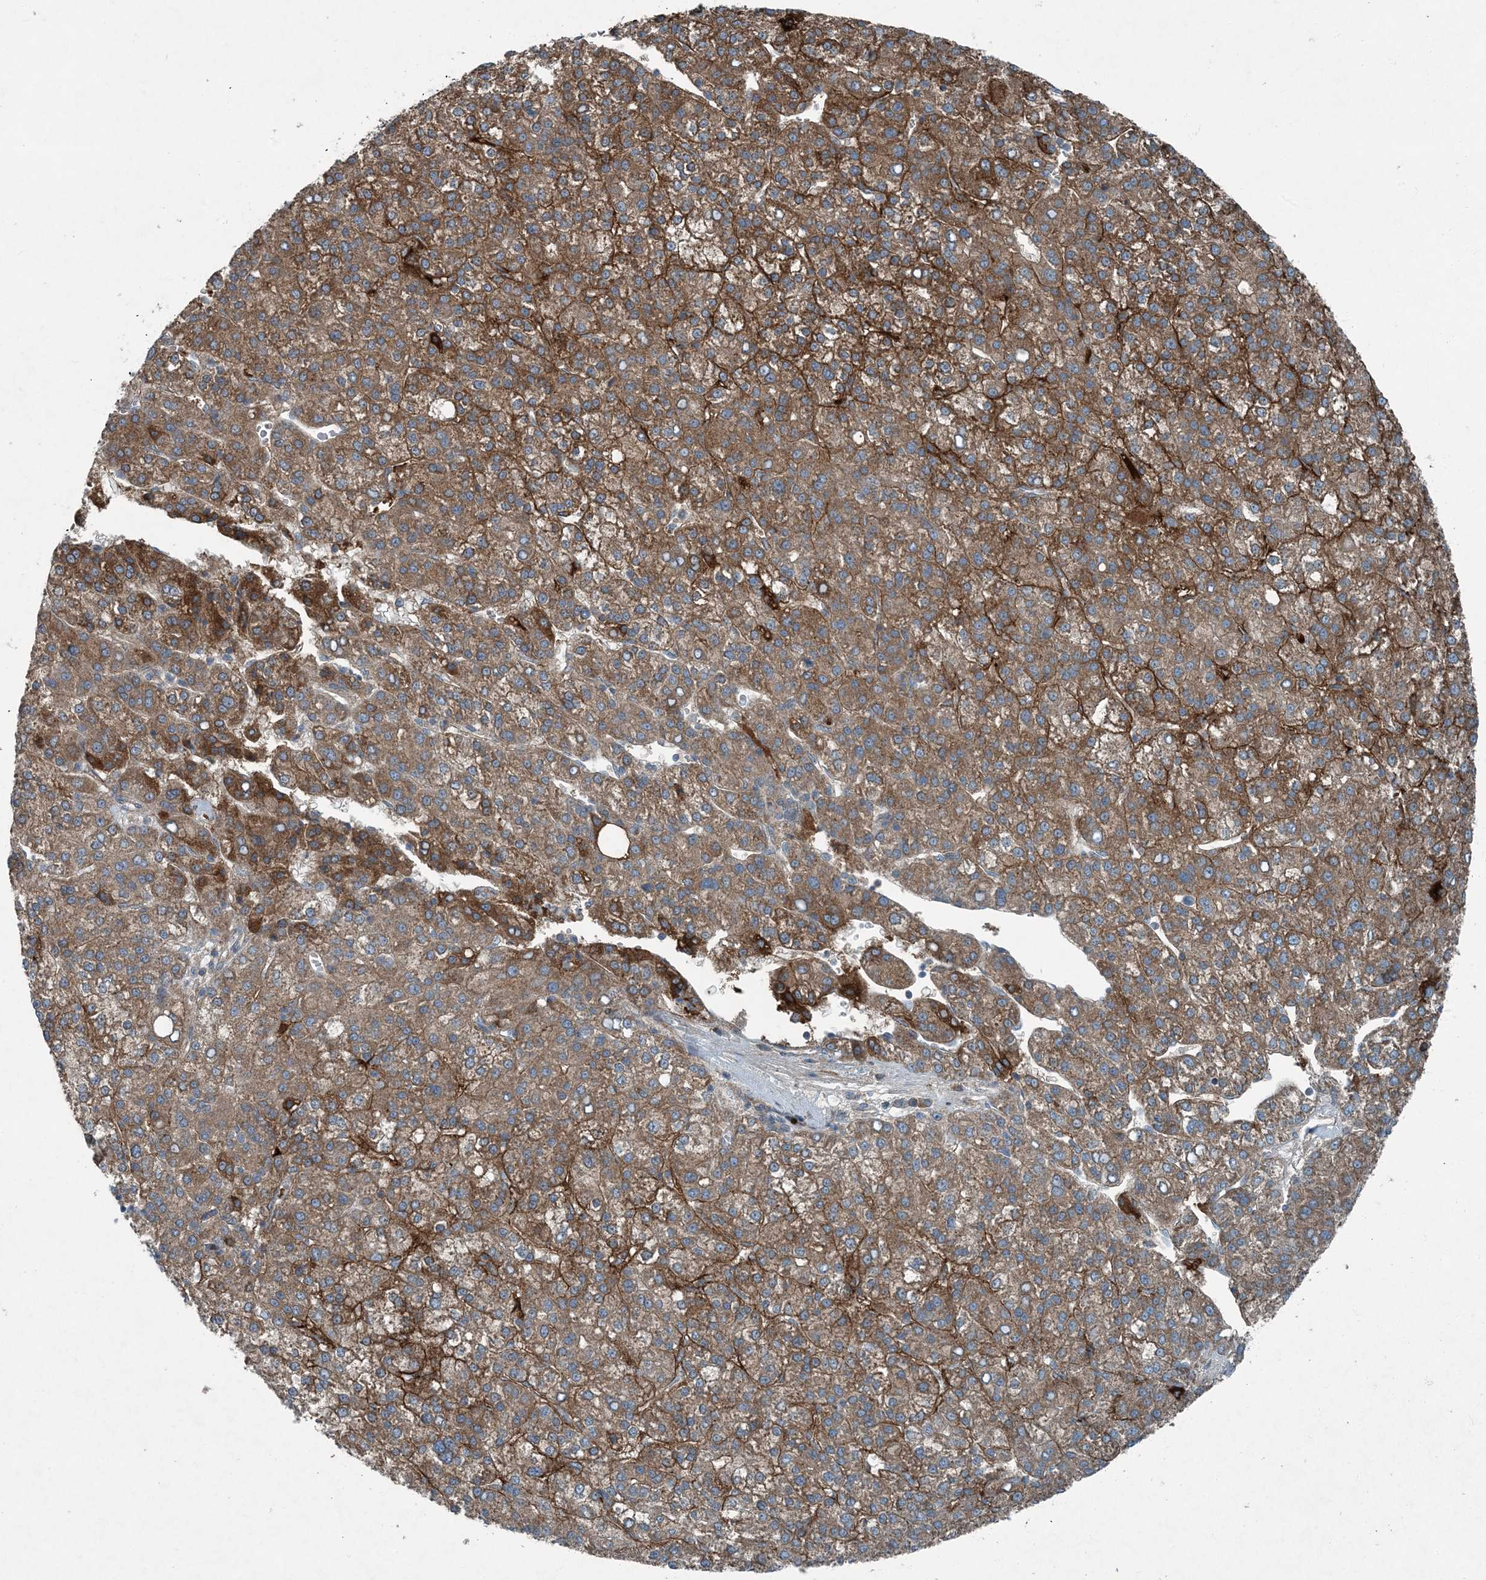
{"staining": {"intensity": "moderate", "quantity": ">75%", "location": "cytoplasmic/membranous"}, "tissue": "liver cancer", "cell_type": "Tumor cells", "image_type": "cancer", "snomed": [{"axis": "morphology", "description": "Carcinoma, Hepatocellular, NOS"}, {"axis": "topography", "description": "Liver"}], "caption": "Tumor cells display medium levels of moderate cytoplasmic/membranous staining in approximately >75% of cells in human liver cancer (hepatocellular carcinoma).", "gene": "APOM", "patient": {"sex": "female", "age": 58}}